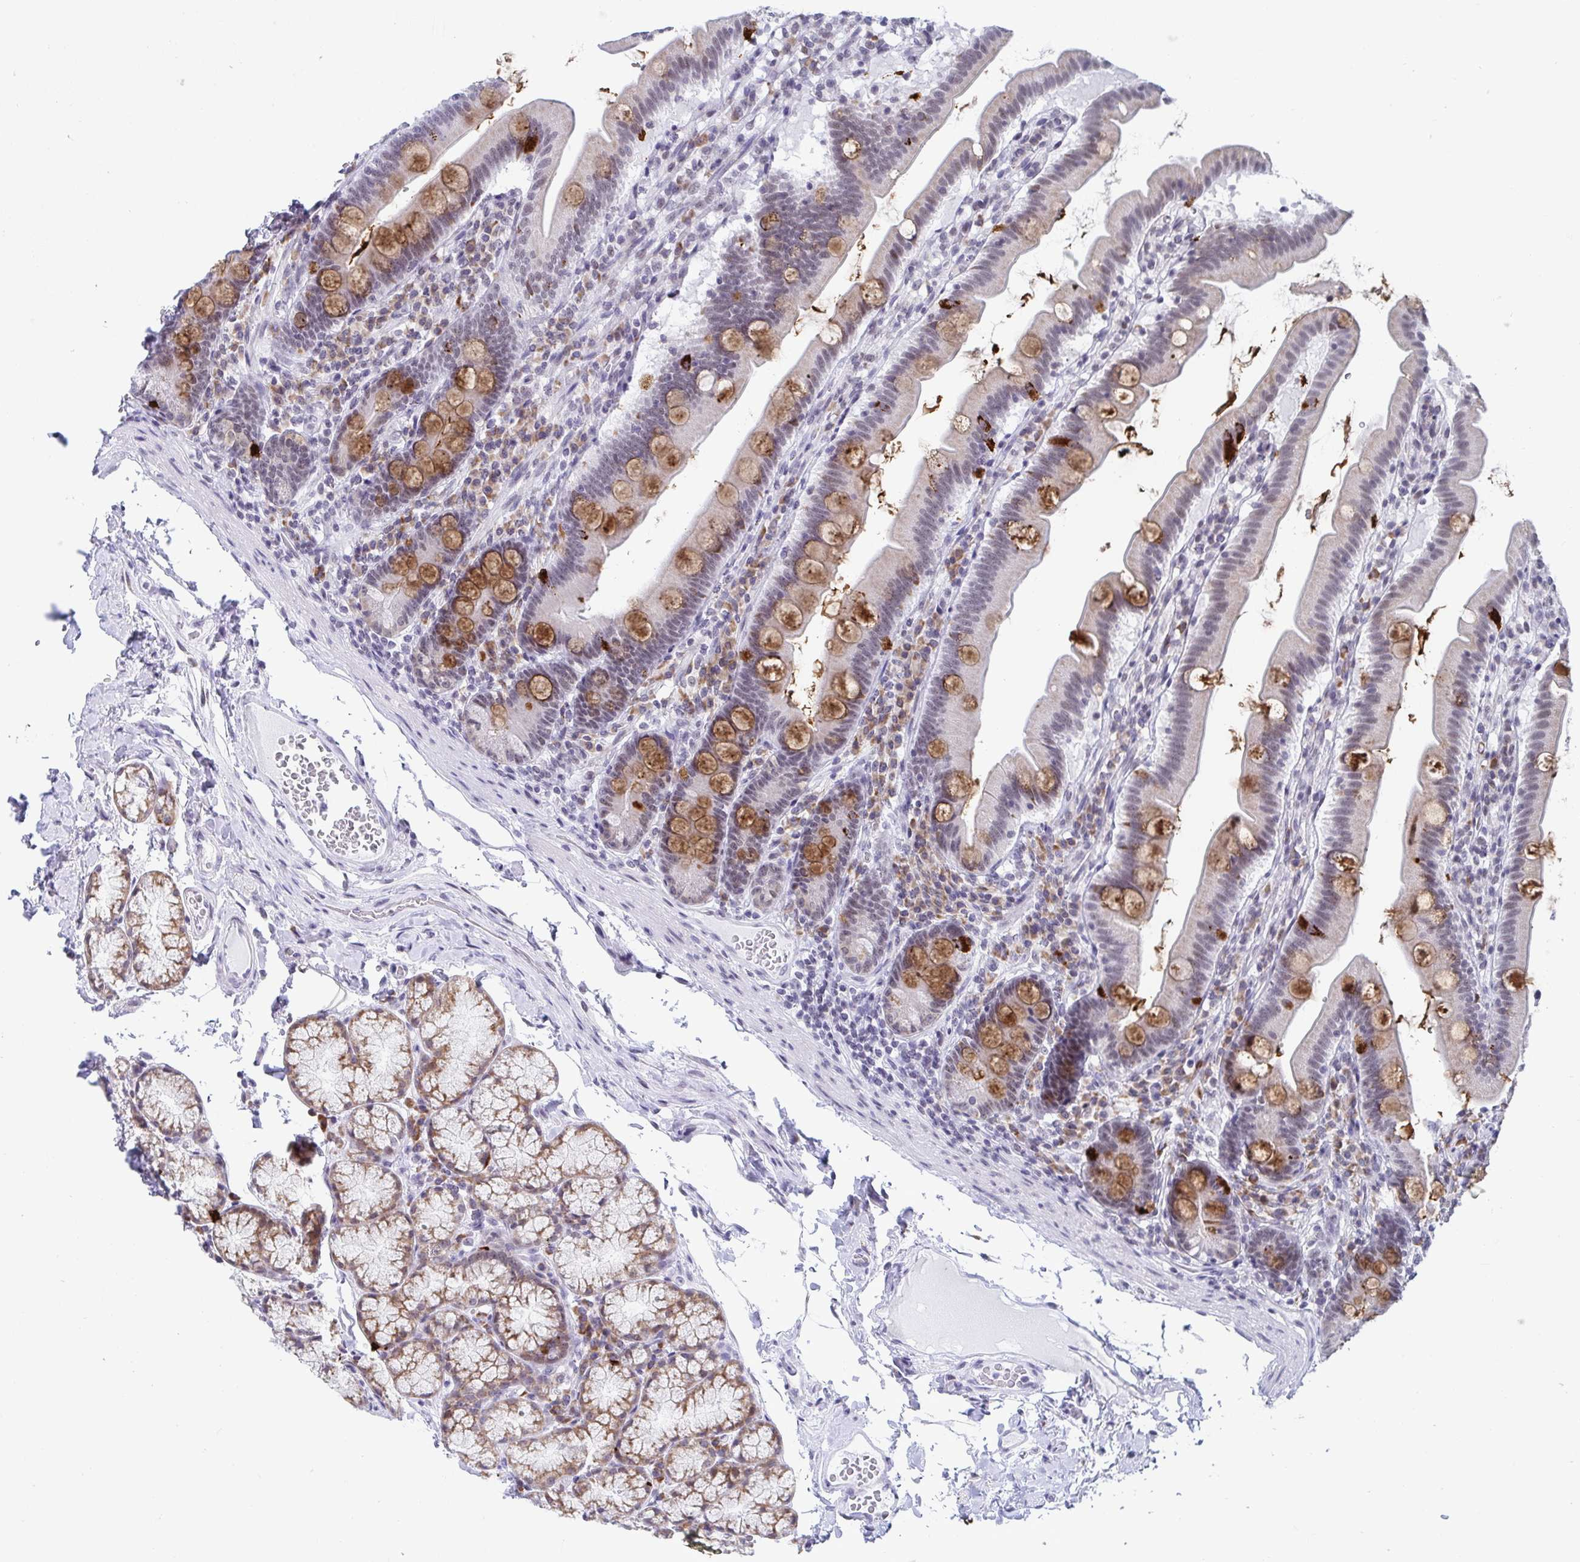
{"staining": {"intensity": "moderate", "quantity": "25%-75%", "location": "cytoplasmic/membranous"}, "tissue": "duodenum", "cell_type": "Glandular cells", "image_type": "normal", "snomed": [{"axis": "morphology", "description": "Normal tissue, NOS"}, {"axis": "topography", "description": "Duodenum"}], "caption": "Benign duodenum demonstrates moderate cytoplasmic/membranous staining in approximately 25%-75% of glandular cells Immunohistochemistry (ihc) stains the protein in brown and the nuclei are stained blue..", "gene": "WDR72", "patient": {"sex": "female", "age": 67}}